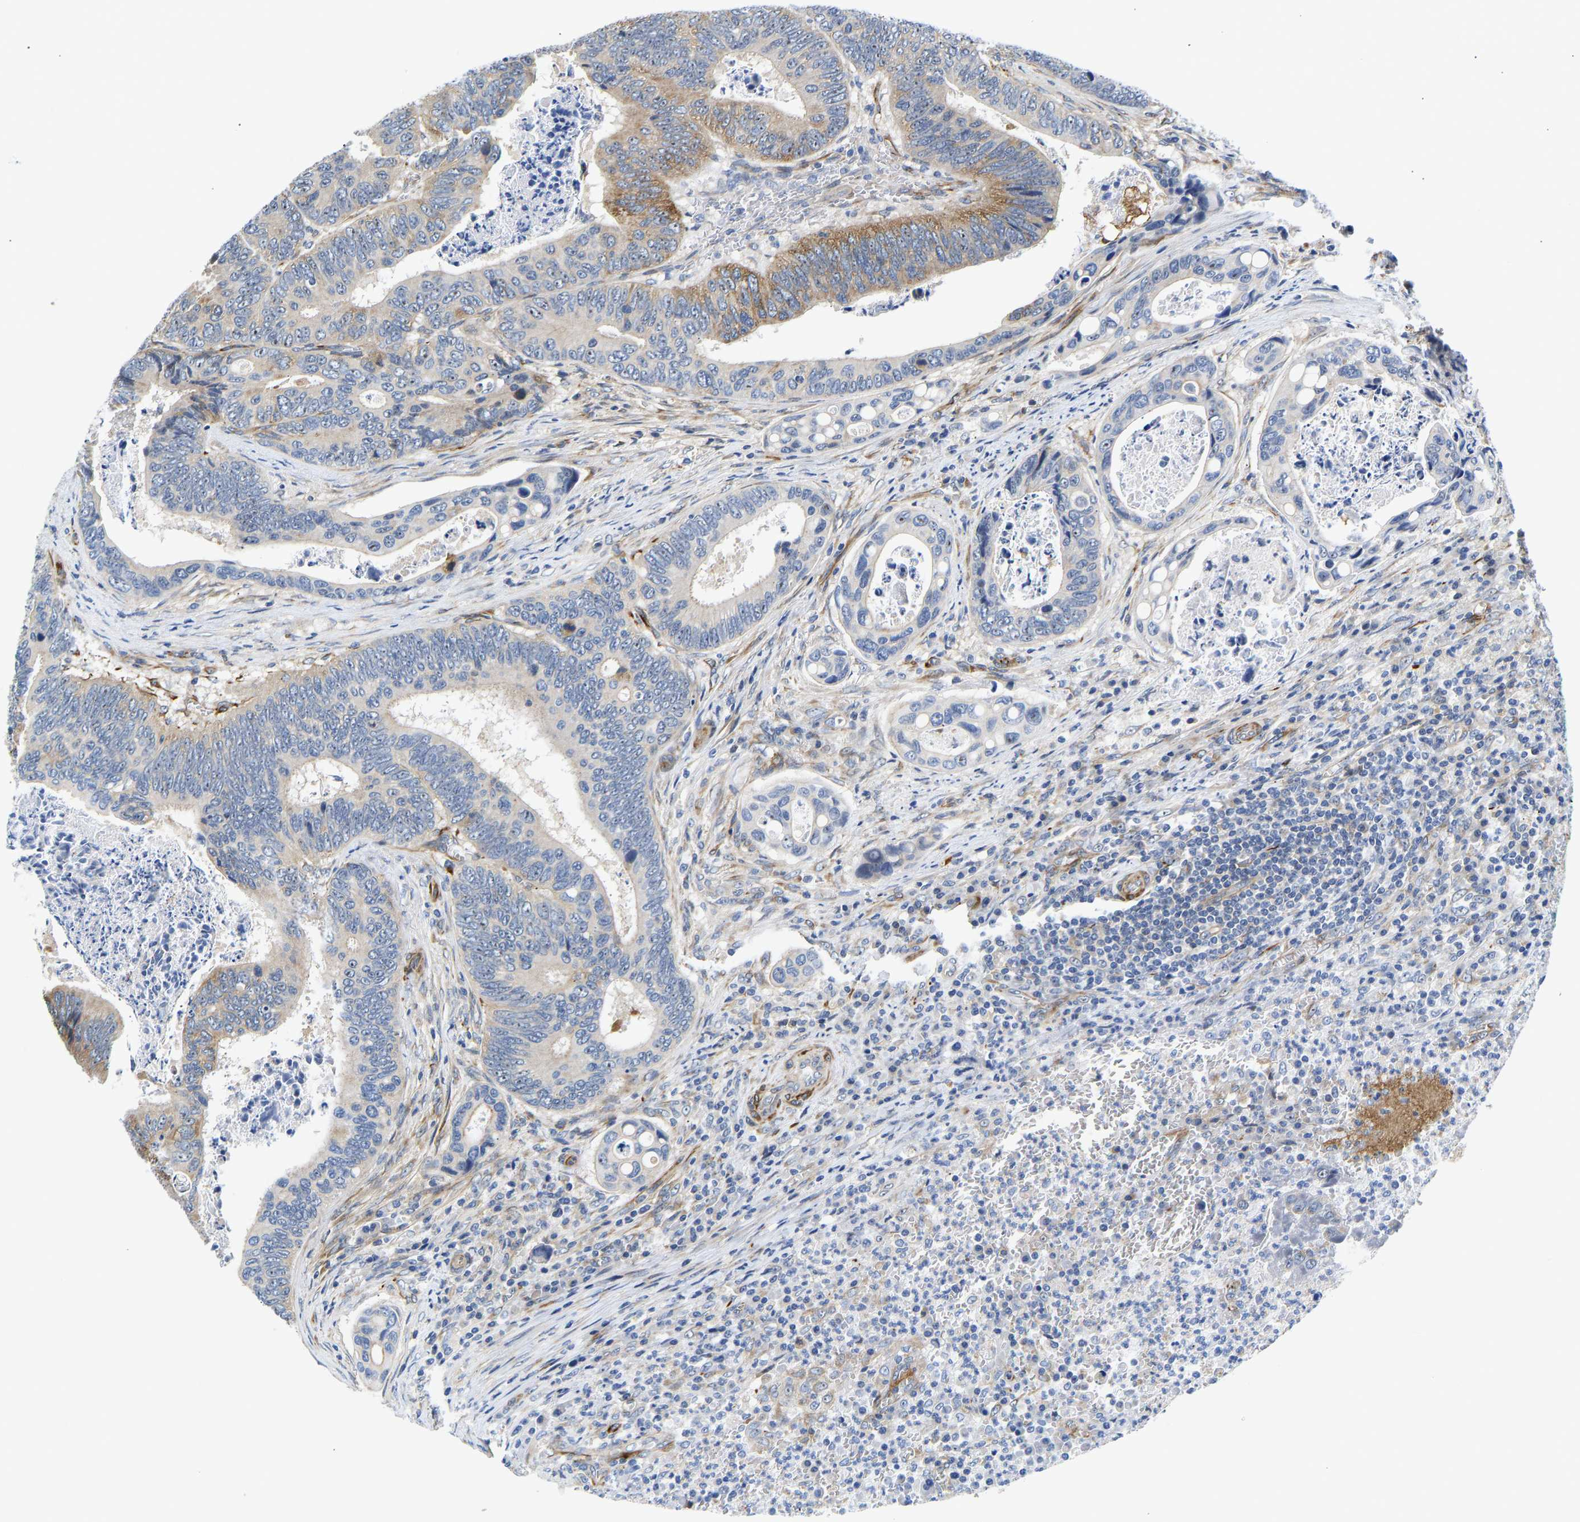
{"staining": {"intensity": "moderate", "quantity": "25%-75%", "location": "cytoplasmic/membranous,nuclear"}, "tissue": "colorectal cancer", "cell_type": "Tumor cells", "image_type": "cancer", "snomed": [{"axis": "morphology", "description": "Inflammation, NOS"}, {"axis": "morphology", "description": "Adenocarcinoma, NOS"}, {"axis": "topography", "description": "Colon"}], "caption": "This is a histology image of immunohistochemistry staining of colorectal cancer (adenocarcinoma), which shows moderate expression in the cytoplasmic/membranous and nuclear of tumor cells.", "gene": "RESF1", "patient": {"sex": "male", "age": 72}}